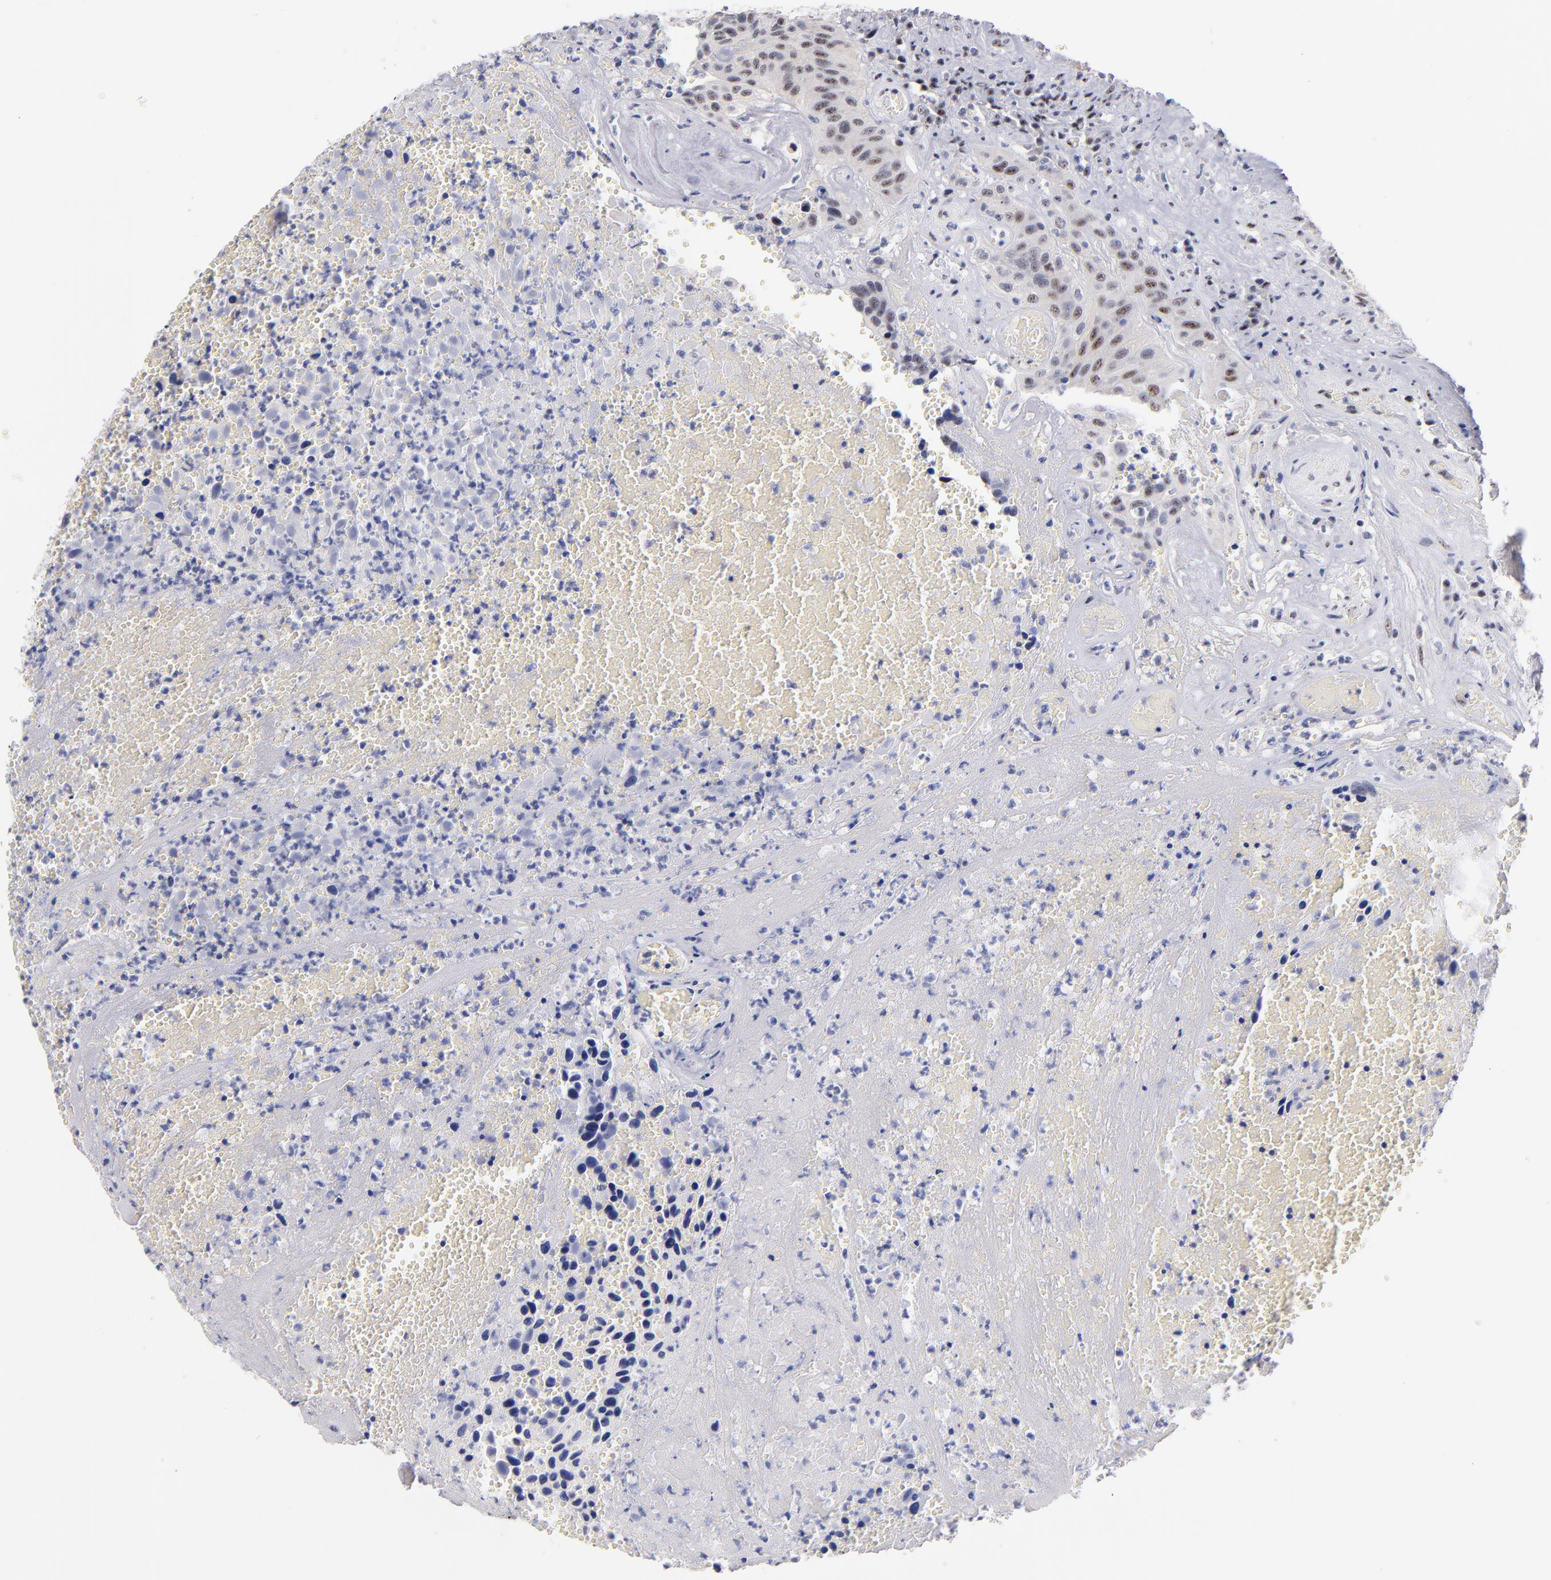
{"staining": {"intensity": "moderate", "quantity": "25%-75%", "location": "nuclear"}, "tissue": "urothelial cancer", "cell_type": "Tumor cells", "image_type": "cancer", "snomed": [{"axis": "morphology", "description": "Urothelial carcinoma, High grade"}, {"axis": "topography", "description": "Urinary bladder"}], "caption": "Approximately 25%-75% of tumor cells in urothelial cancer show moderate nuclear protein expression as visualized by brown immunohistochemical staining.", "gene": "RAF1", "patient": {"sex": "male", "age": 66}}